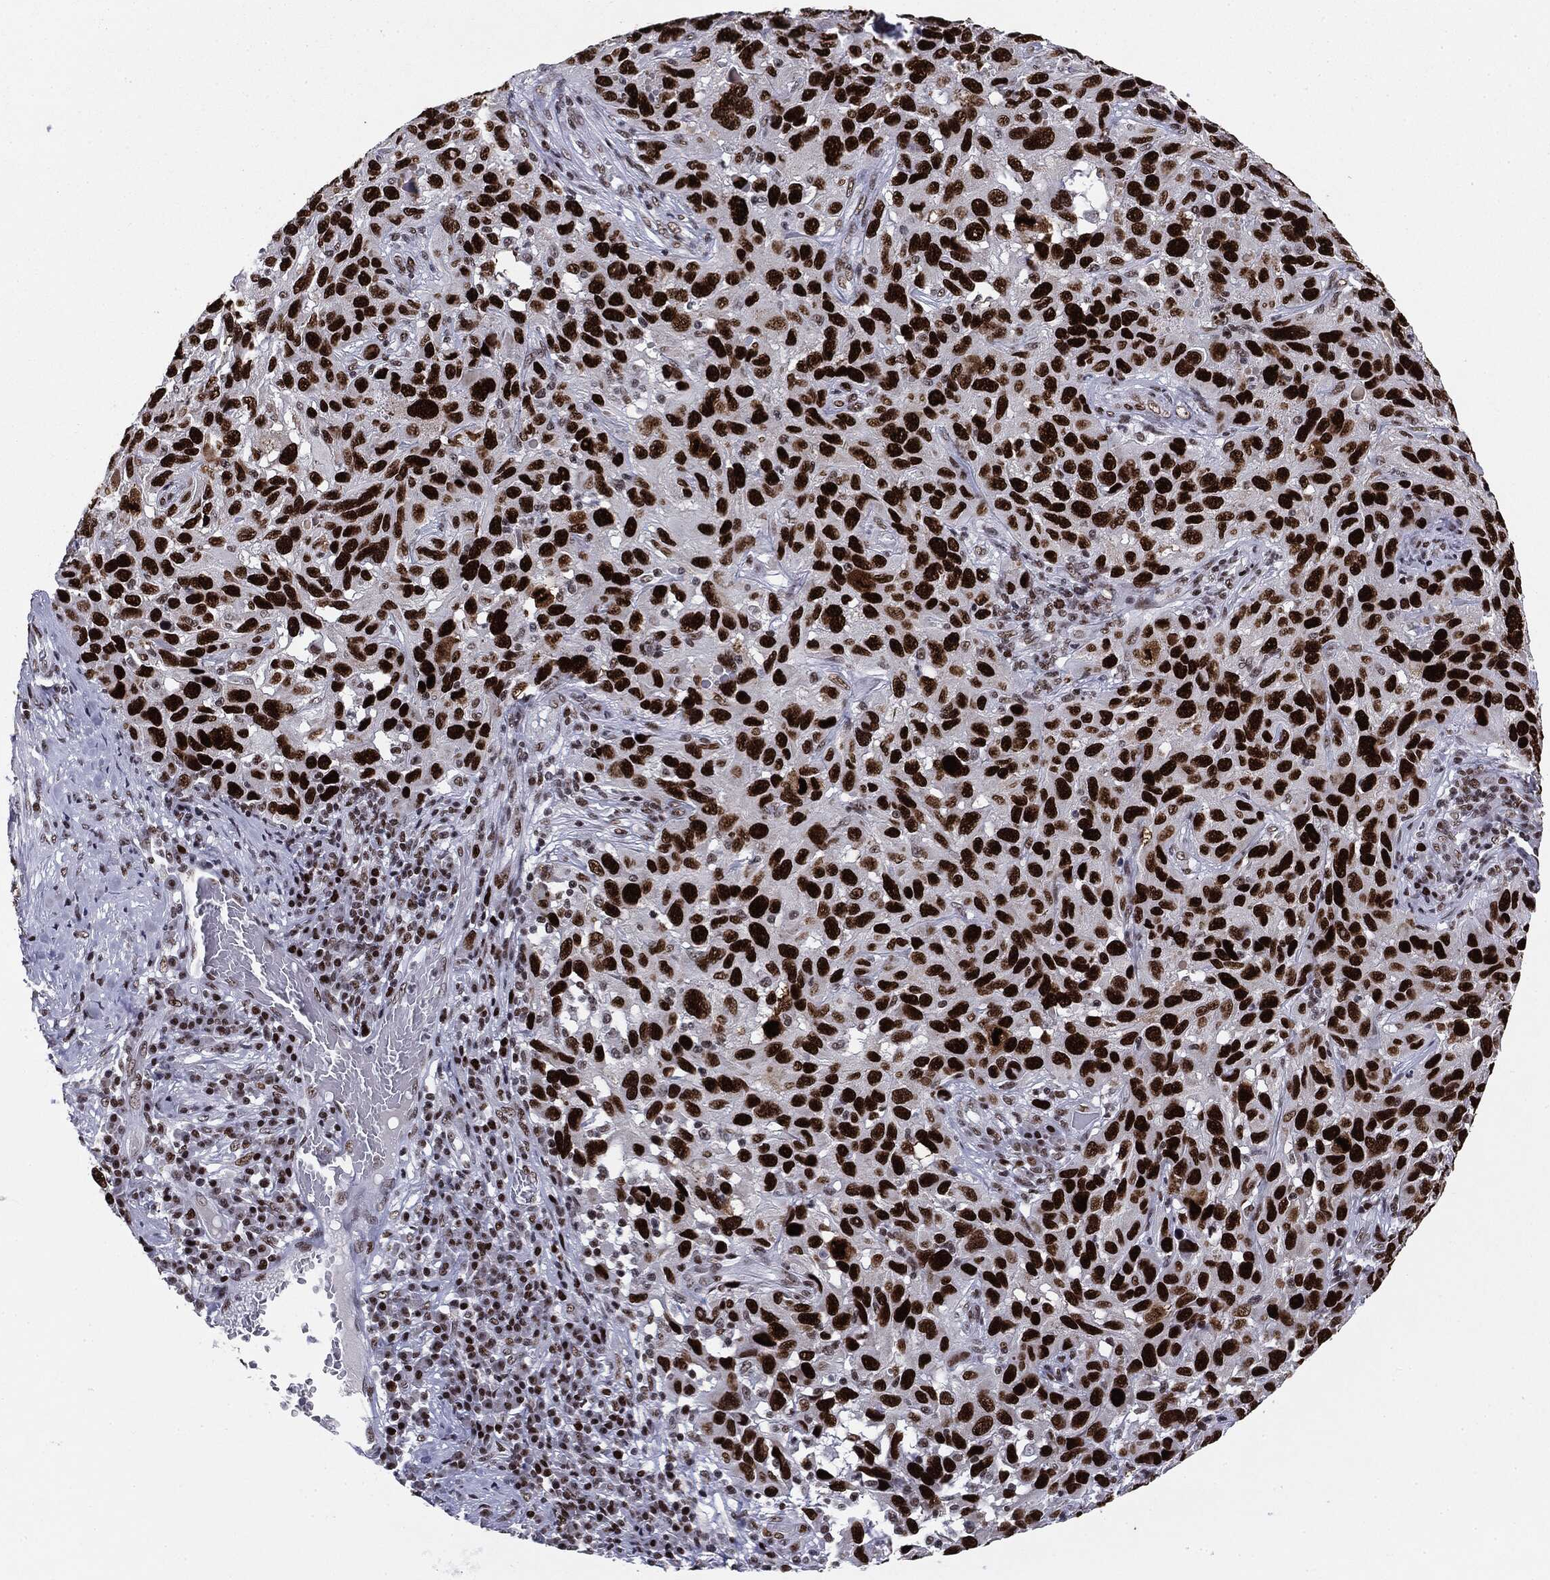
{"staining": {"intensity": "strong", "quantity": ">75%", "location": "nuclear"}, "tissue": "melanoma", "cell_type": "Tumor cells", "image_type": "cancer", "snomed": [{"axis": "morphology", "description": "Malignant melanoma, NOS"}, {"axis": "topography", "description": "Skin"}], "caption": "Protein analysis of melanoma tissue reveals strong nuclear staining in approximately >75% of tumor cells.", "gene": "MDC1", "patient": {"sex": "male", "age": 53}}